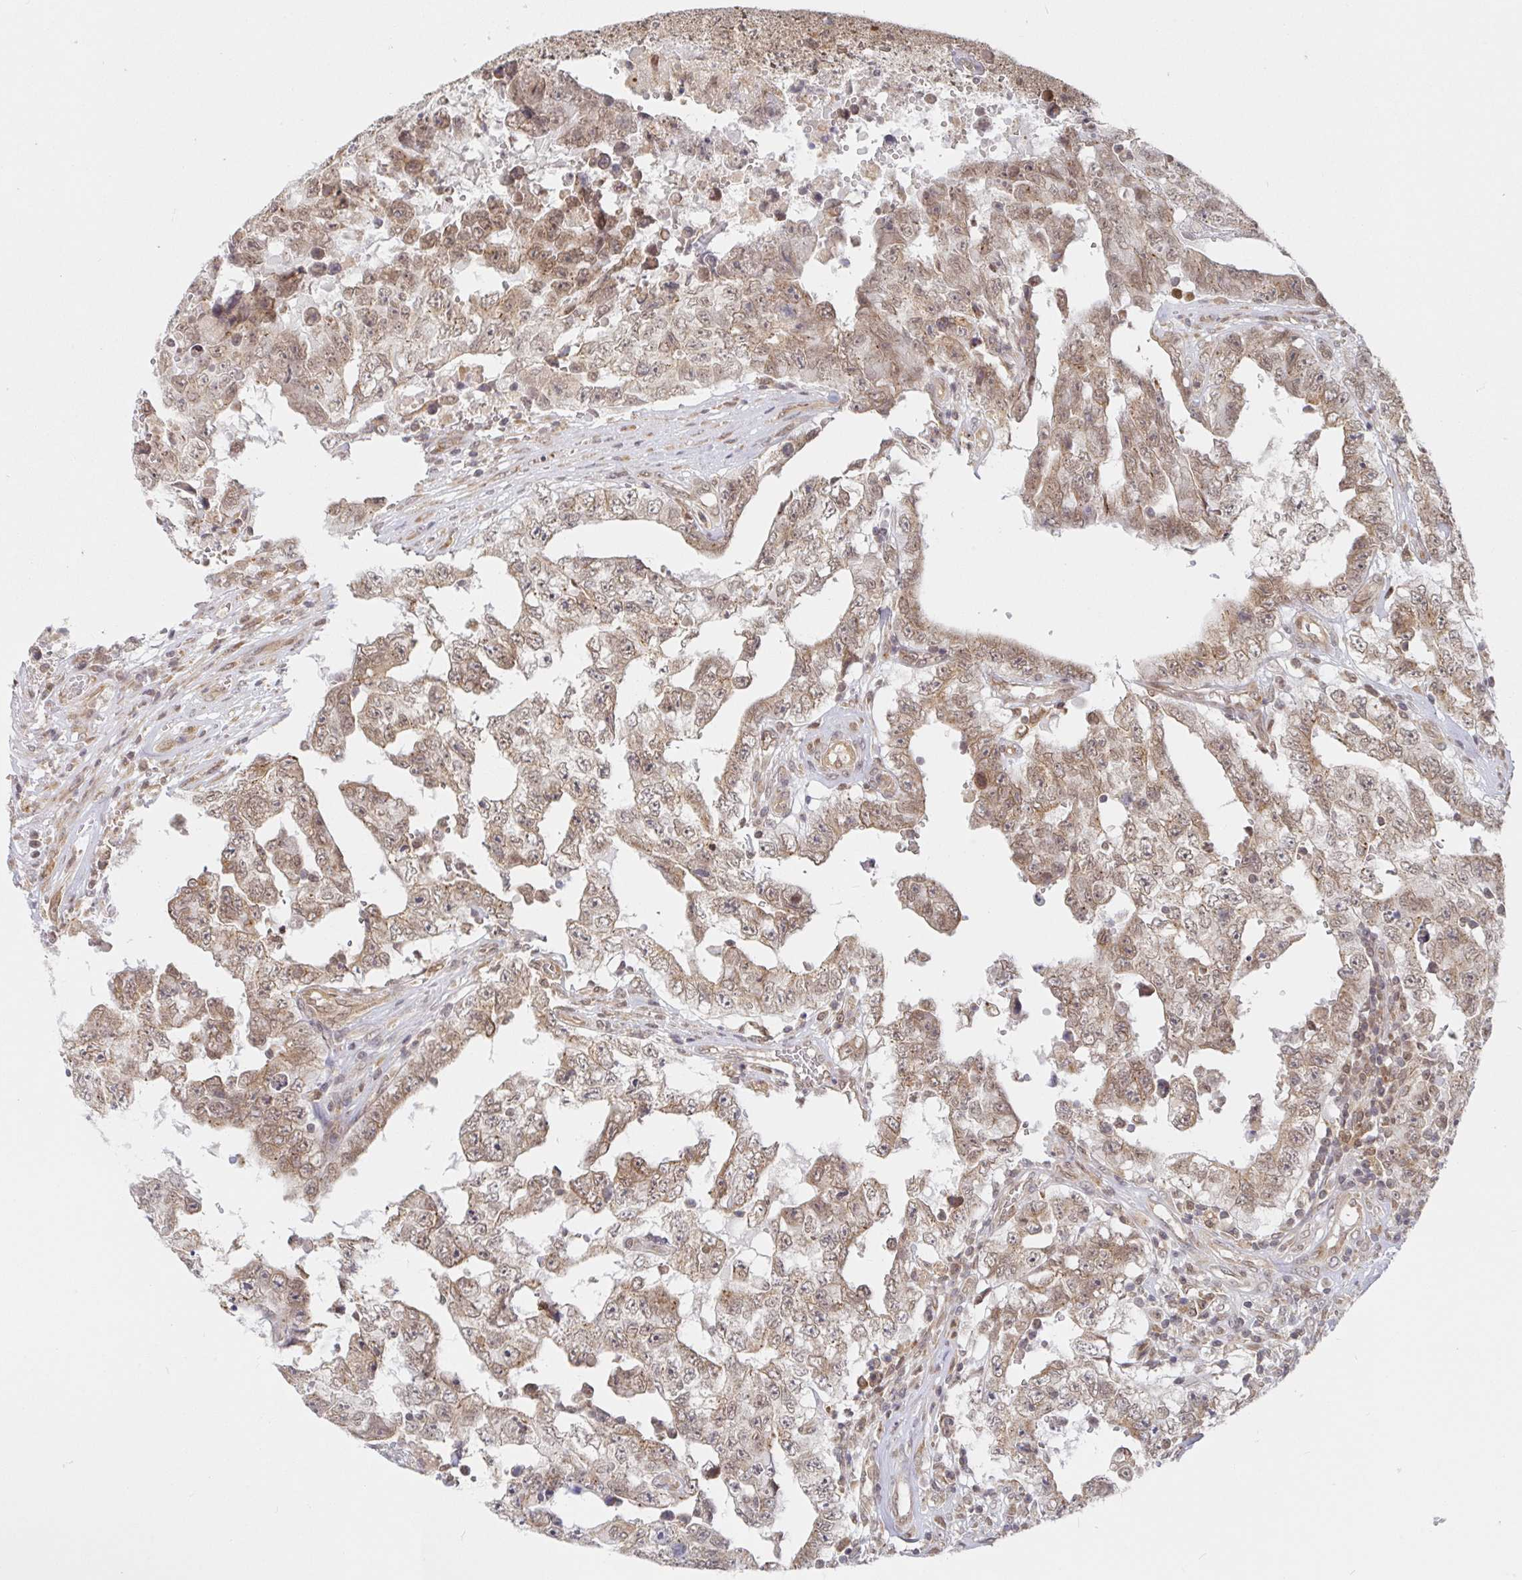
{"staining": {"intensity": "weak", "quantity": ">75%", "location": "cytoplasmic/membranous"}, "tissue": "testis cancer", "cell_type": "Tumor cells", "image_type": "cancer", "snomed": [{"axis": "morphology", "description": "Normal tissue, NOS"}, {"axis": "morphology", "description": "Carcinoma, Embryonal, NOS"}, {"axis": "topography", "description": "Testis"}, {"axis": "topography", "description": "Epididymis"}], "caption": "Testis cancer stained for a protein reveals weak cytoplasmic/membranous positivity in tumor cells.", "gene": "ALG1", "patient": {"sex": "male", "age": 25}}